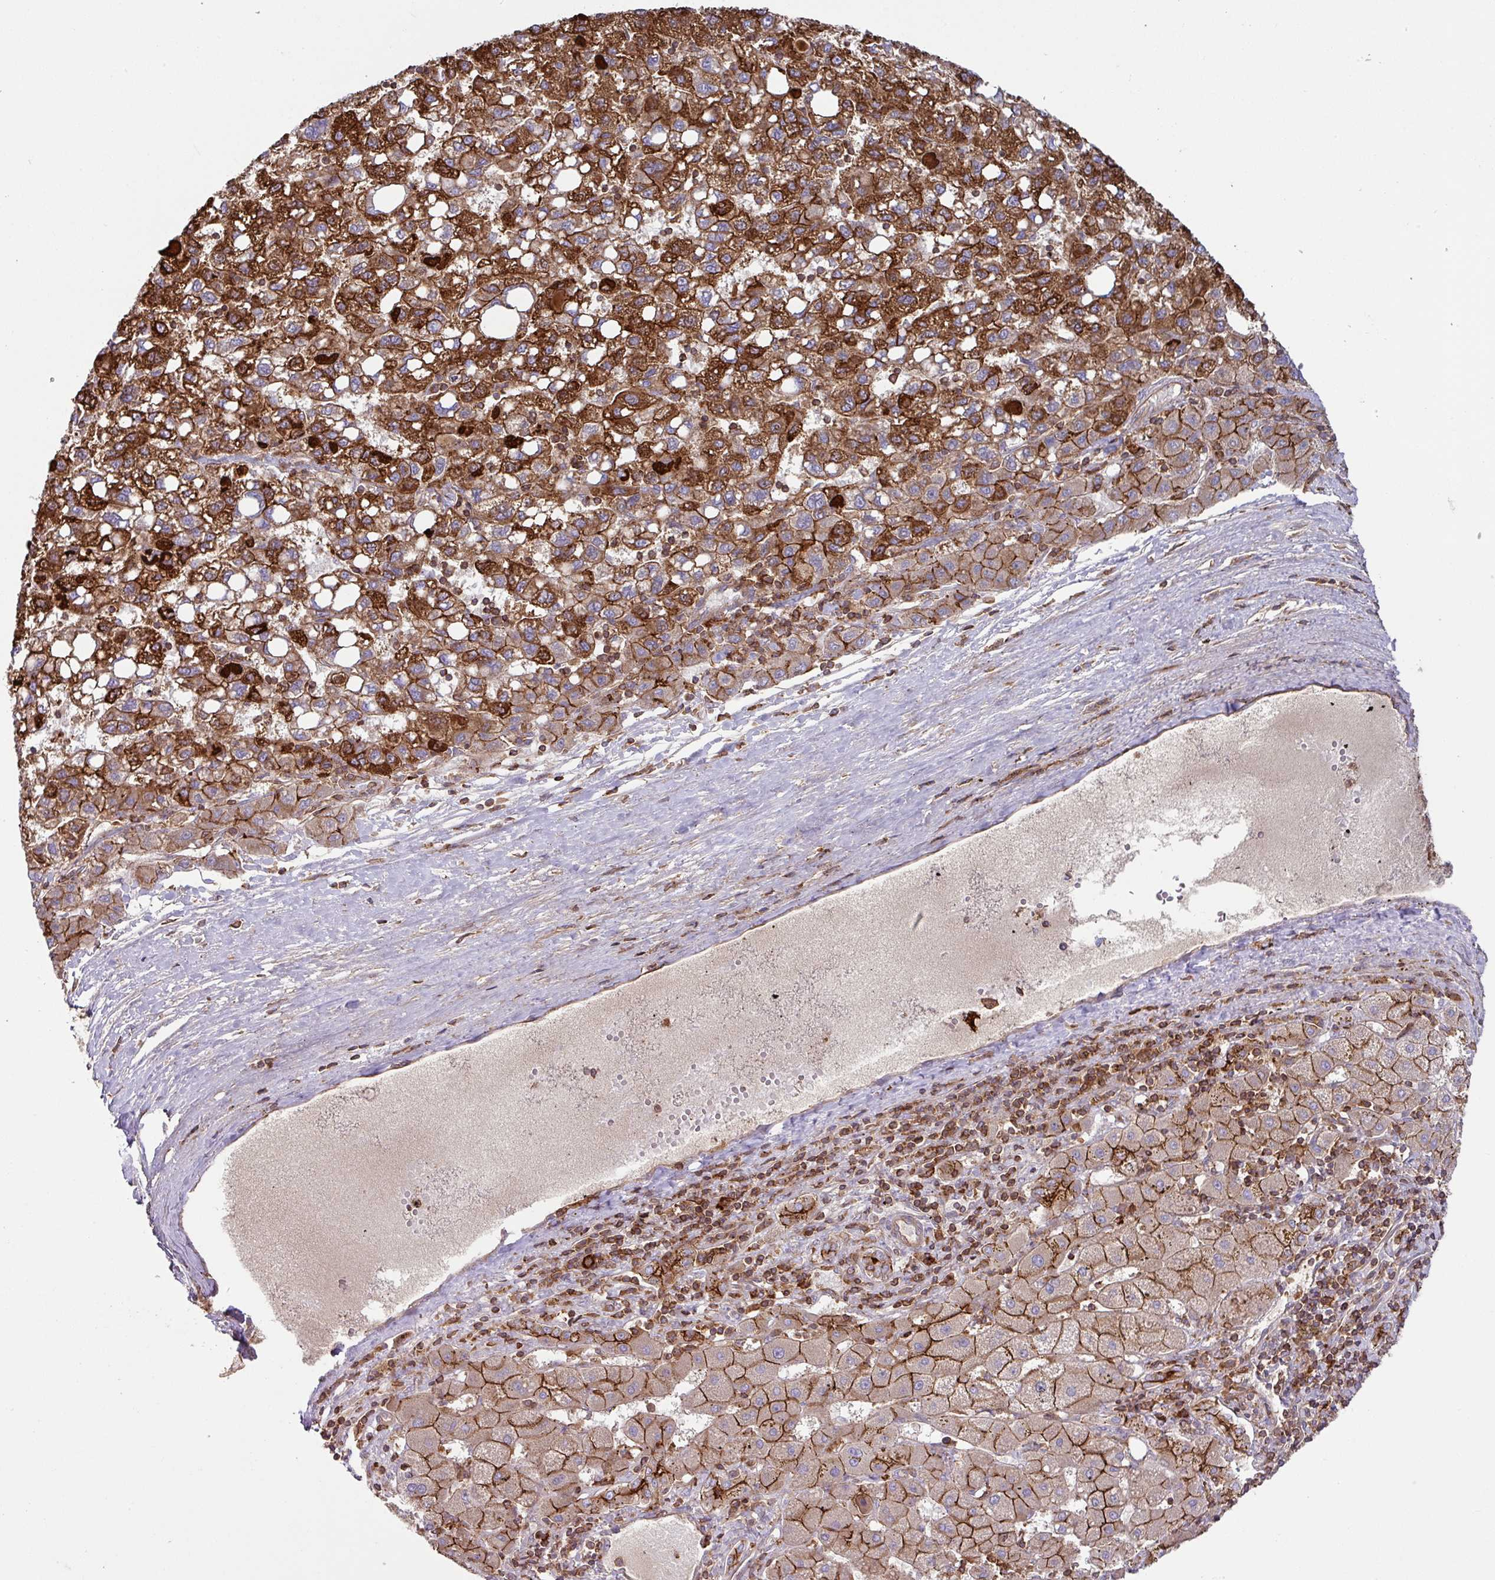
{"staining": {"intensity": "strong", "quantity": ">75%", "location": "cytoplasmic/membranous"}, "tissue": "liver cancer", "cell_type": "Tumor cells", "image_type": "cancer", "snomed": [{"axis": "morphology", "description": "Carcinoma, Hepatocellular, NOS"}, {"axis": "topography", "description": "Liver"}], "caption": "IHC micrograph of neoplastic tissue: human liver cancer stained using immunohistochemistry displays high levels of strong protein expression localized specifically in the cytoplasmic/membranous of tumor cells, appearing as a cytoplasmic/membranous brown color.", "gene": "RIC1", "patient": {"sex": "female", "age": 82}}